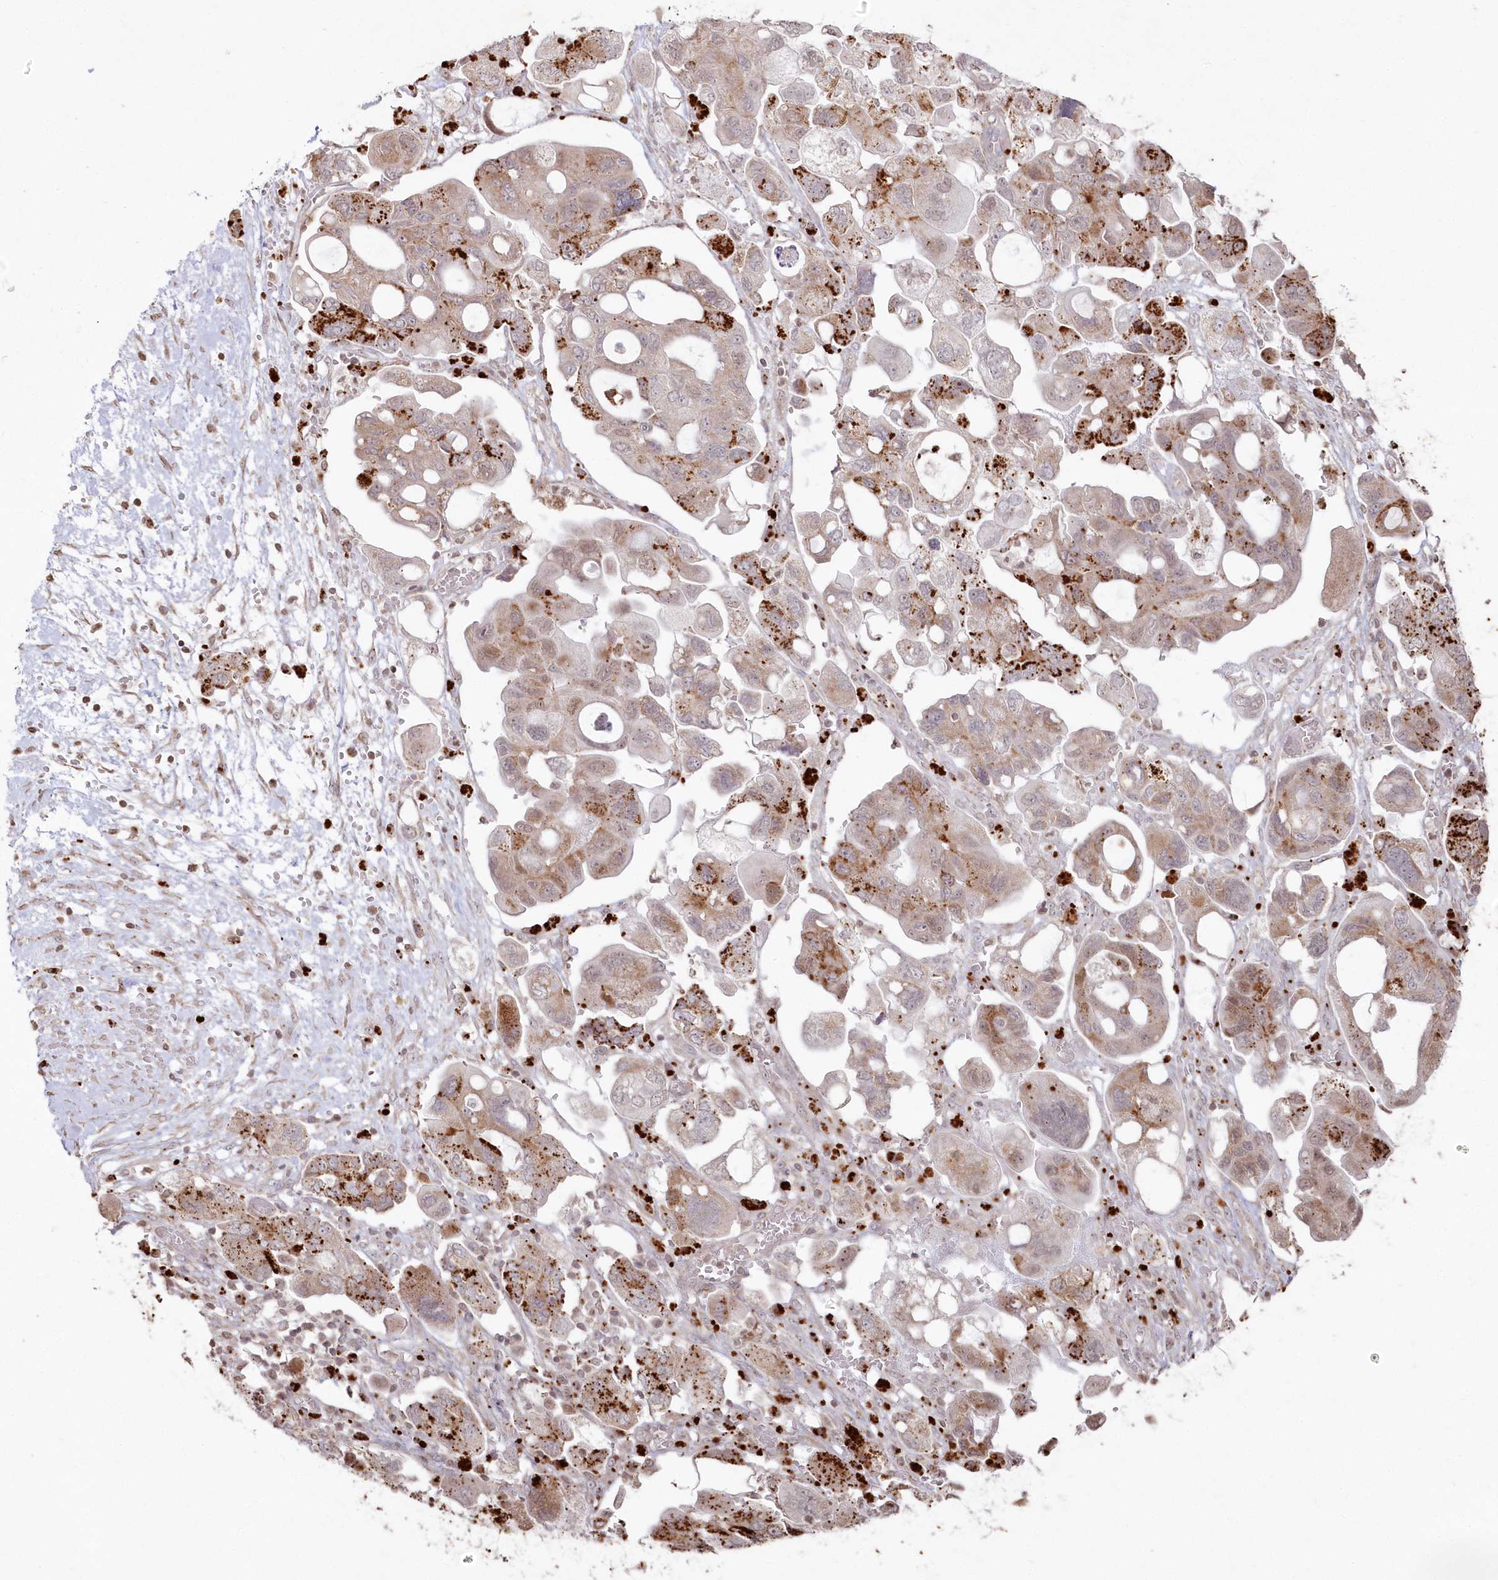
{"staining": {"intensity": "strong", "quantity": ">75%", "location": "cytoplasmic/membranous"}, "tissue": "ovarian cancer", "cell_type": "Tumor cells", "image_type": "cancer", "snomed": [{"axis": "morphology", "description": "Carcinoma, NOS"}, {"axis": "morphology", "description": "Cystadenocarcinoma, serous, NOS"}, {"axis": "topography", "description": "Ovary"}], "caption": "A brown stain labels strong cytoplasmic/membranous staining of a protein in human ovarian cancer (carcinoma) tumor cells.", "gene": "ARSB", "patient": {"sex": "female", "age": 69}}